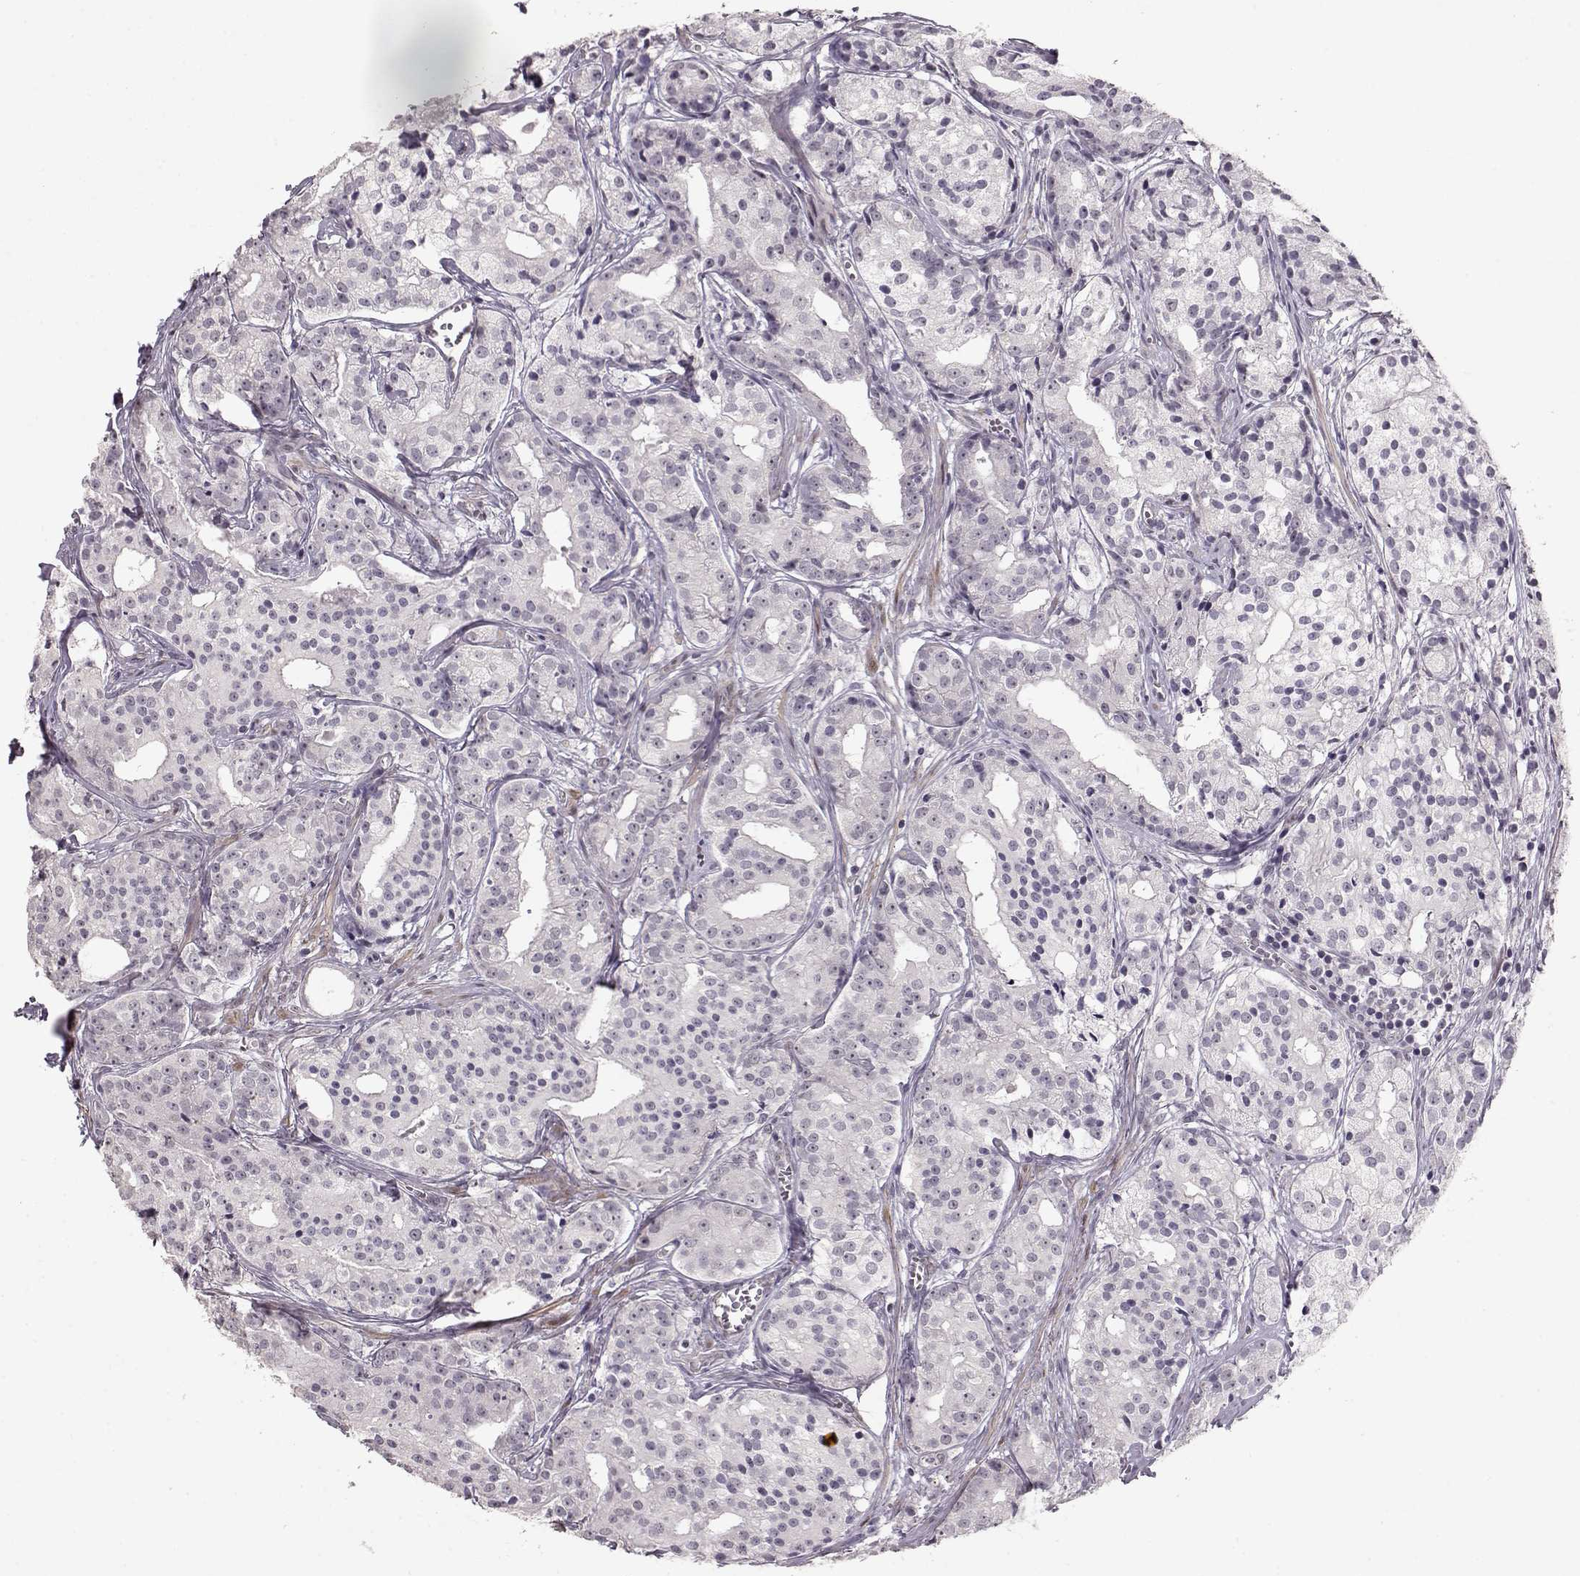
{"staining": {"intensity": "negative", "quantity": "none", "location": "none"}, "tissue": "prostate cancer", "cell_type": "Tumor cells", "image_type": "cancer", "snomed": [{"axis": "morphology", "description": "Adenocarcinoma, Medium grade"}, {"axis": "topography", "description": "Prostate"}], "caption": "A histopathology image of adenocarcinoma (medium-grade) (prostate) stained for a protein demonstrates no brown staining in tumor cells. The staining was performed using DAB (3,3'-diaminobenzidine) to visualize the protein expression in brown, while the nuclei were stained in blue with hematoxylin (Magnification: 20x).", "gene": "PCP4", "patient": {"sex": "male", "age": 74}}